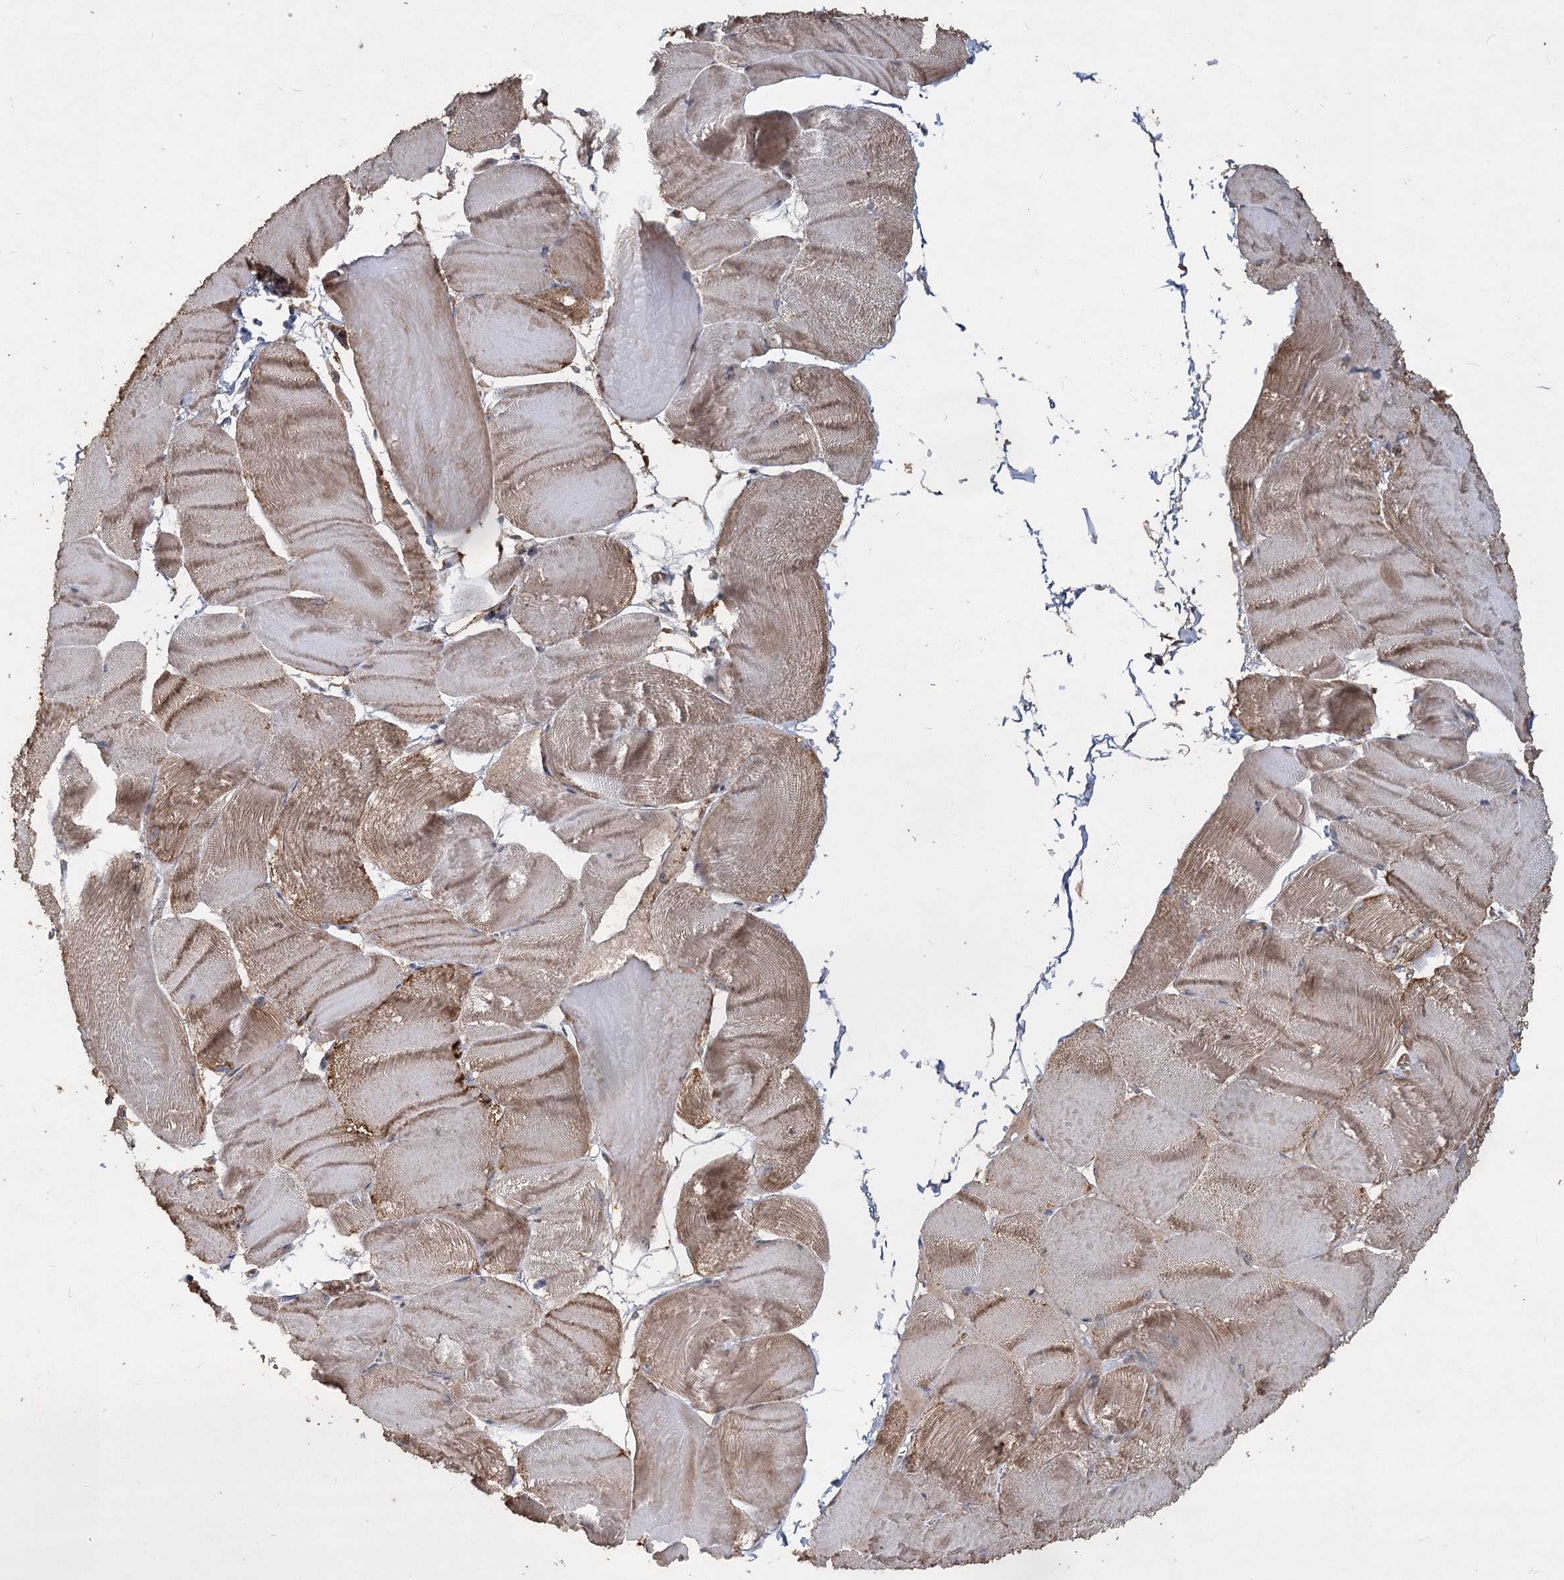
{"staining": {"intensity": "moderate", "quantity": "25%-75%", "location": "cytoplasmic/membranous"}, "tissue": "skeletal muscle", "cell_type": "Myocytes", "image_type": "normal", "snomed": [{"axis": "morphology", "description": "Normal tissue, NOS"}, {"axis": "morphology", "description": "Basal cell carcinoma"}, {"axis": "topography", "description": "Skeletal muscle"}], "caption": "Myocytes reveal moderate cytoplasmic/membranous positivity in about 25%-75% of cells in benign skeletal muscle.", "gene": "PIK3C2A", "patient": {"sex": "female", "age": 64}}